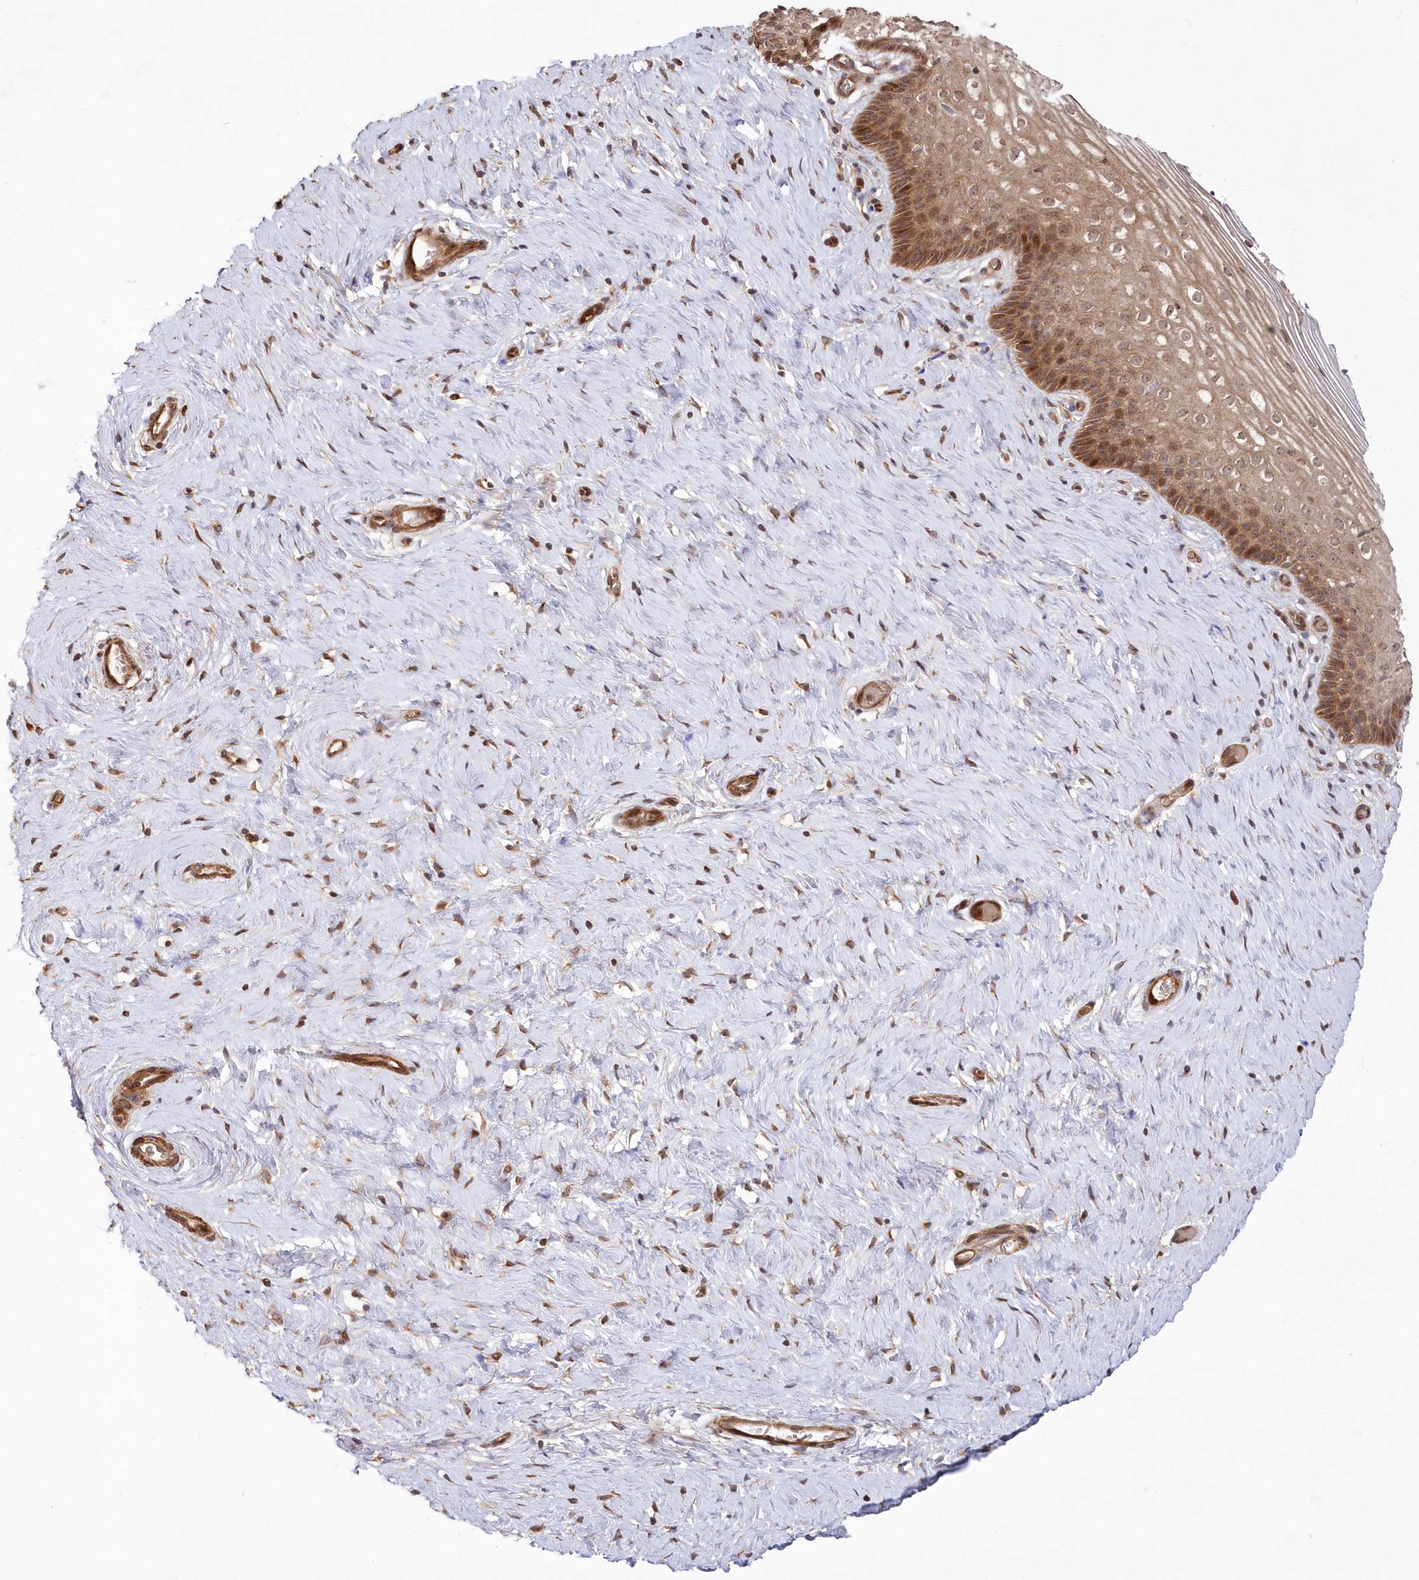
{"staining": {"intensity": "moderate", "quantity": ">75%", "location": "cytoplasmic/membranous,nuclear"}, "tissue": "cervix", "cell_type": "Glandular cells", "image_type": "normal", "snomed": [{"axis": "morphology", "description": "Normal tissue, NOS"}, {"axis": "topography", "description": "Cervix"}], "caption": "Cervix stained with DAB (3,3'-diaminobenzidine) immunohistochemistry shows medium levels of moderate cytoplasmic/membranous,nuclear expression in about >75% of glandular cells.", "gene": "TBCA", "patient": {"sex": "female", "age": 33}}